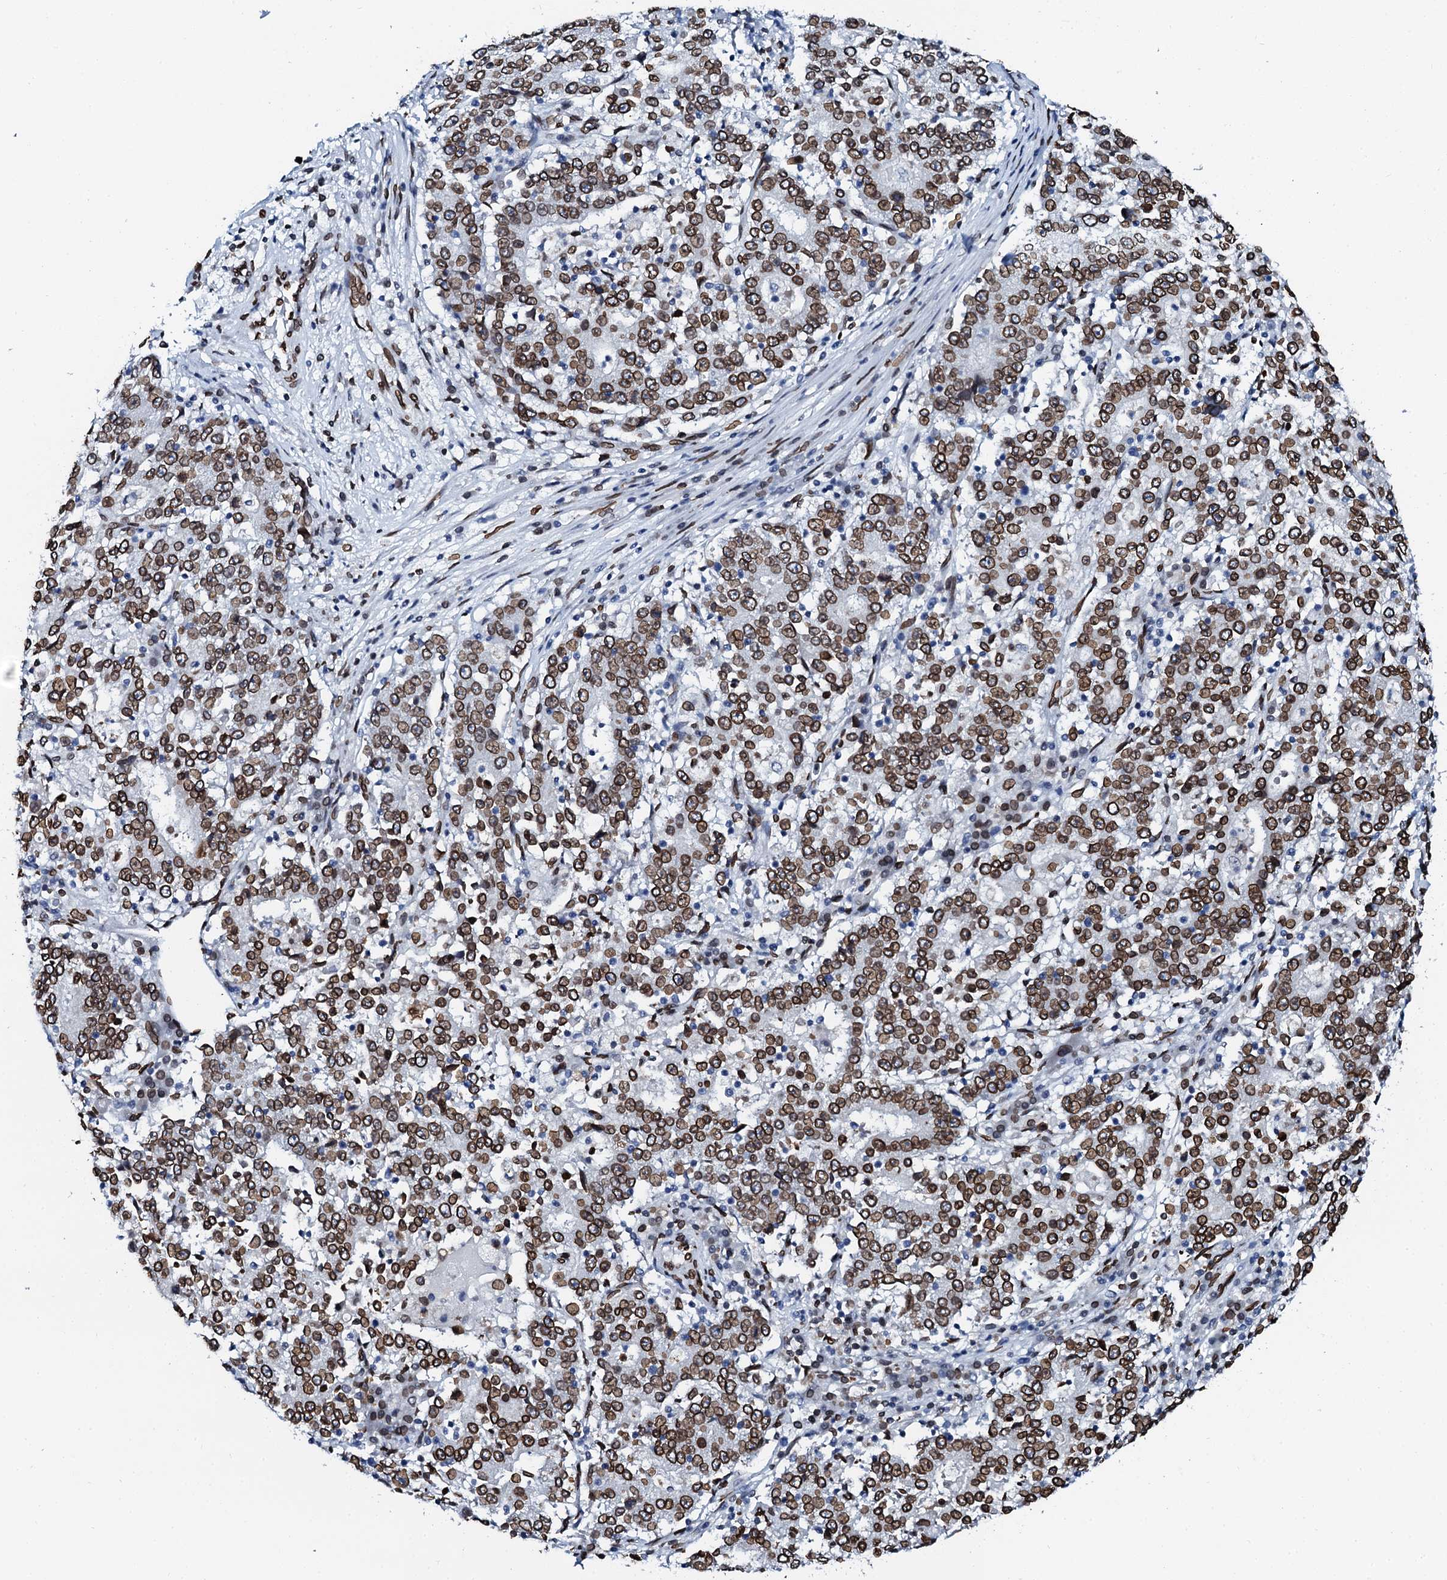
{"staining": {"intensity": "strong", "quantity": ">75%", "location": "cytoplasmic/membranous,nuclear"}, "tissue": "stomach cancer", "cell_type": "Tumor cells", "image_type": "cancer", "snomed": [{"axis": "morphology", "description": "Adenocarcinoma, NOS"}, {"axis": "topography", "description": "Stomach"}], "caption": "Stomach adenocarcinoma was stained to show a protein in brown. There is high levels of strong cytoplasmic/membranous and nuclear positivity in approximately >75% of tumor cells.", "gene": "KATNAL2", "patient": {"sex": "male", "age": 59}}